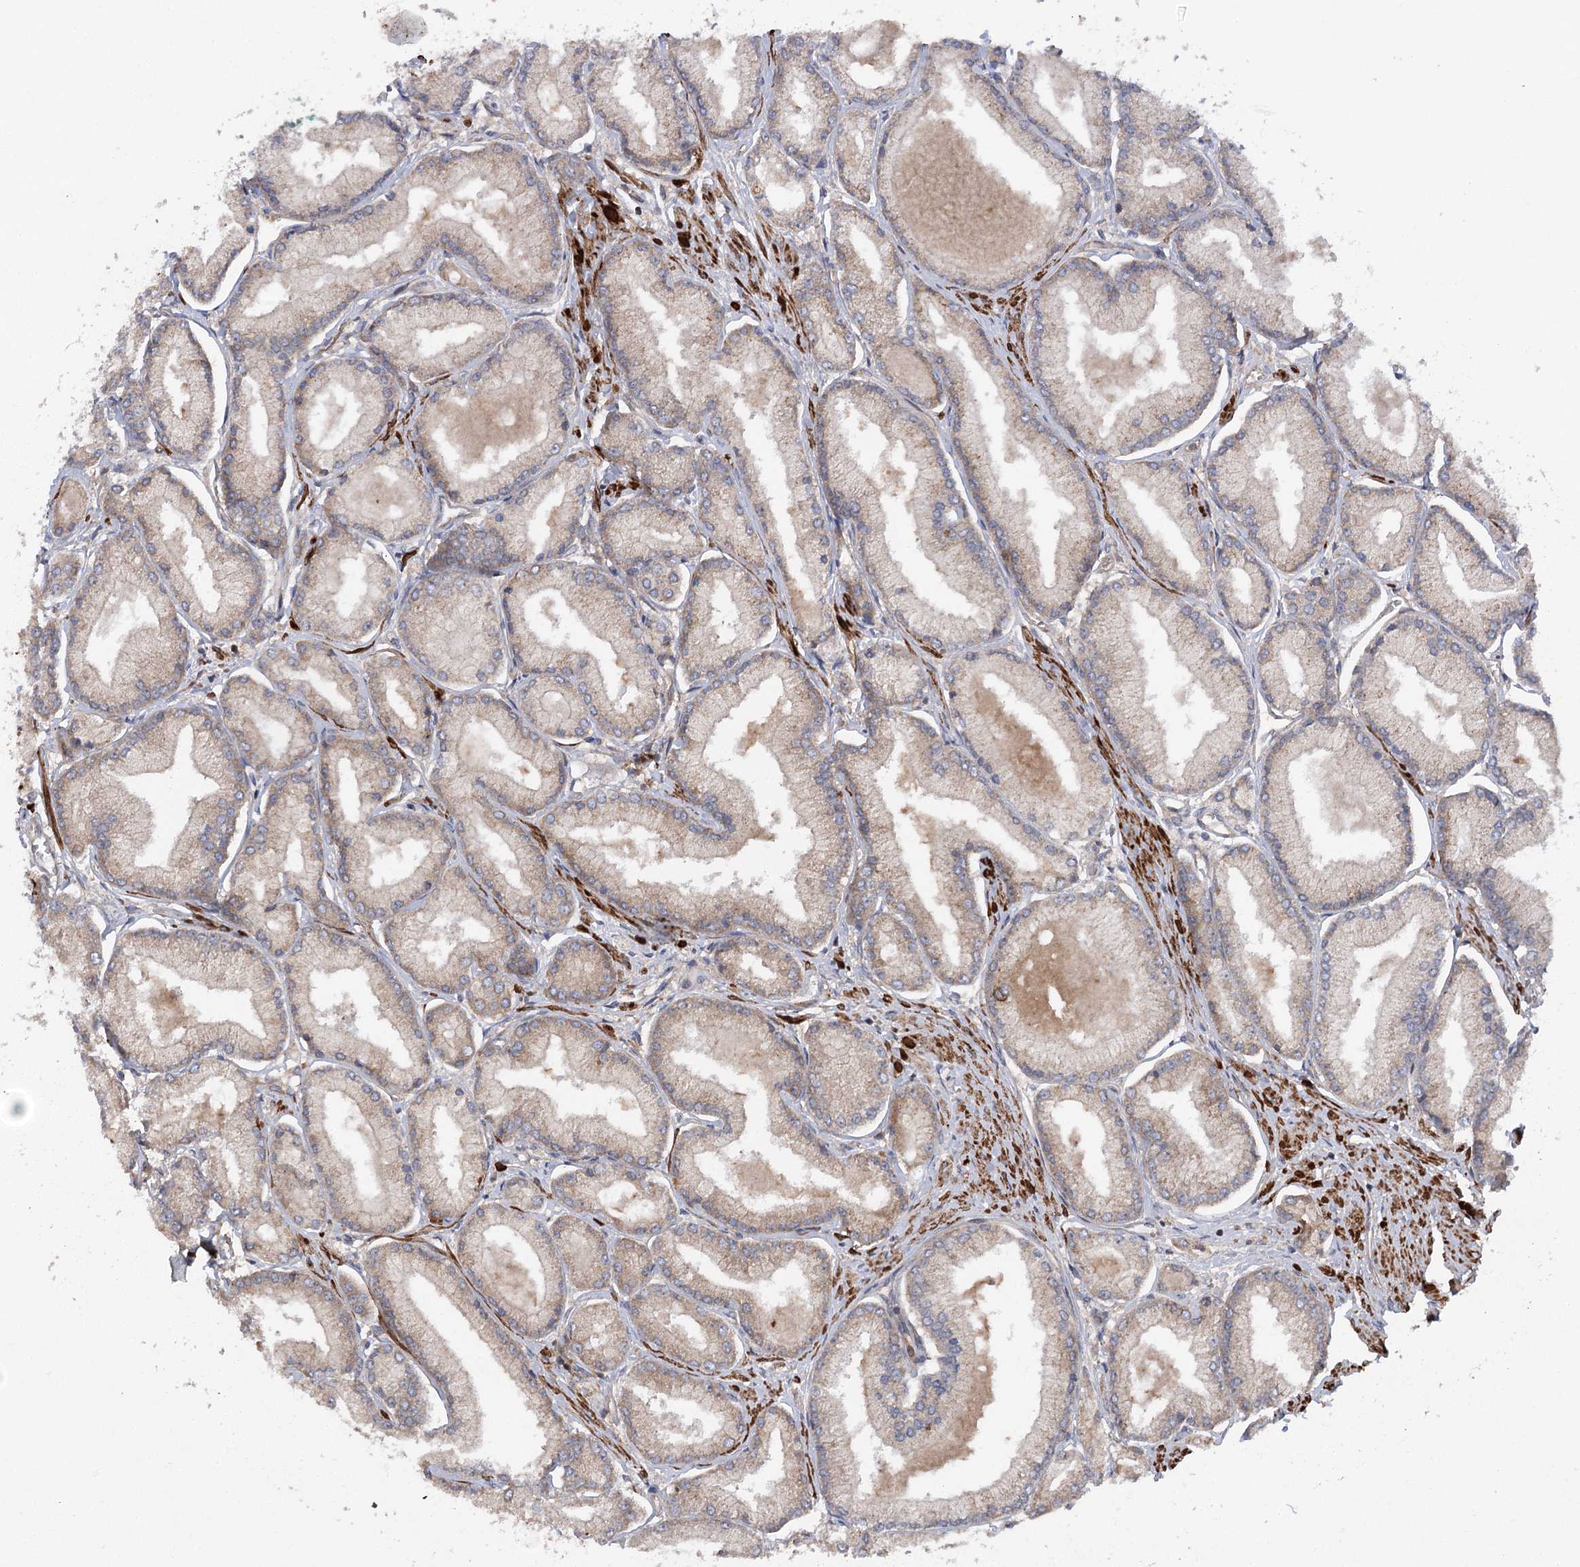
{"staining": {"intensity": "weak", "quantity": "25%-75%", "location": "cytoplasmic/membranous"}, "tissue": "prostate cancer", "cell_type": "Tumor cells", "image_type": "cancer", "snomed": [{"axis": "morphology", "description": "Adenocarcinoma, Low grade"}, {"axis": "topography", "description": "Prostate"}], "caption": "A high-resolution micrograph shows immunohistochemistry staining of prostate adenocarcinoma (low-grade), which exhibits weak cytoplasmic/membranous positivity in about 25%-75% of tumor cells.", "gene": "KCNN2", "patient": {"sex": "male", "age": 74}}